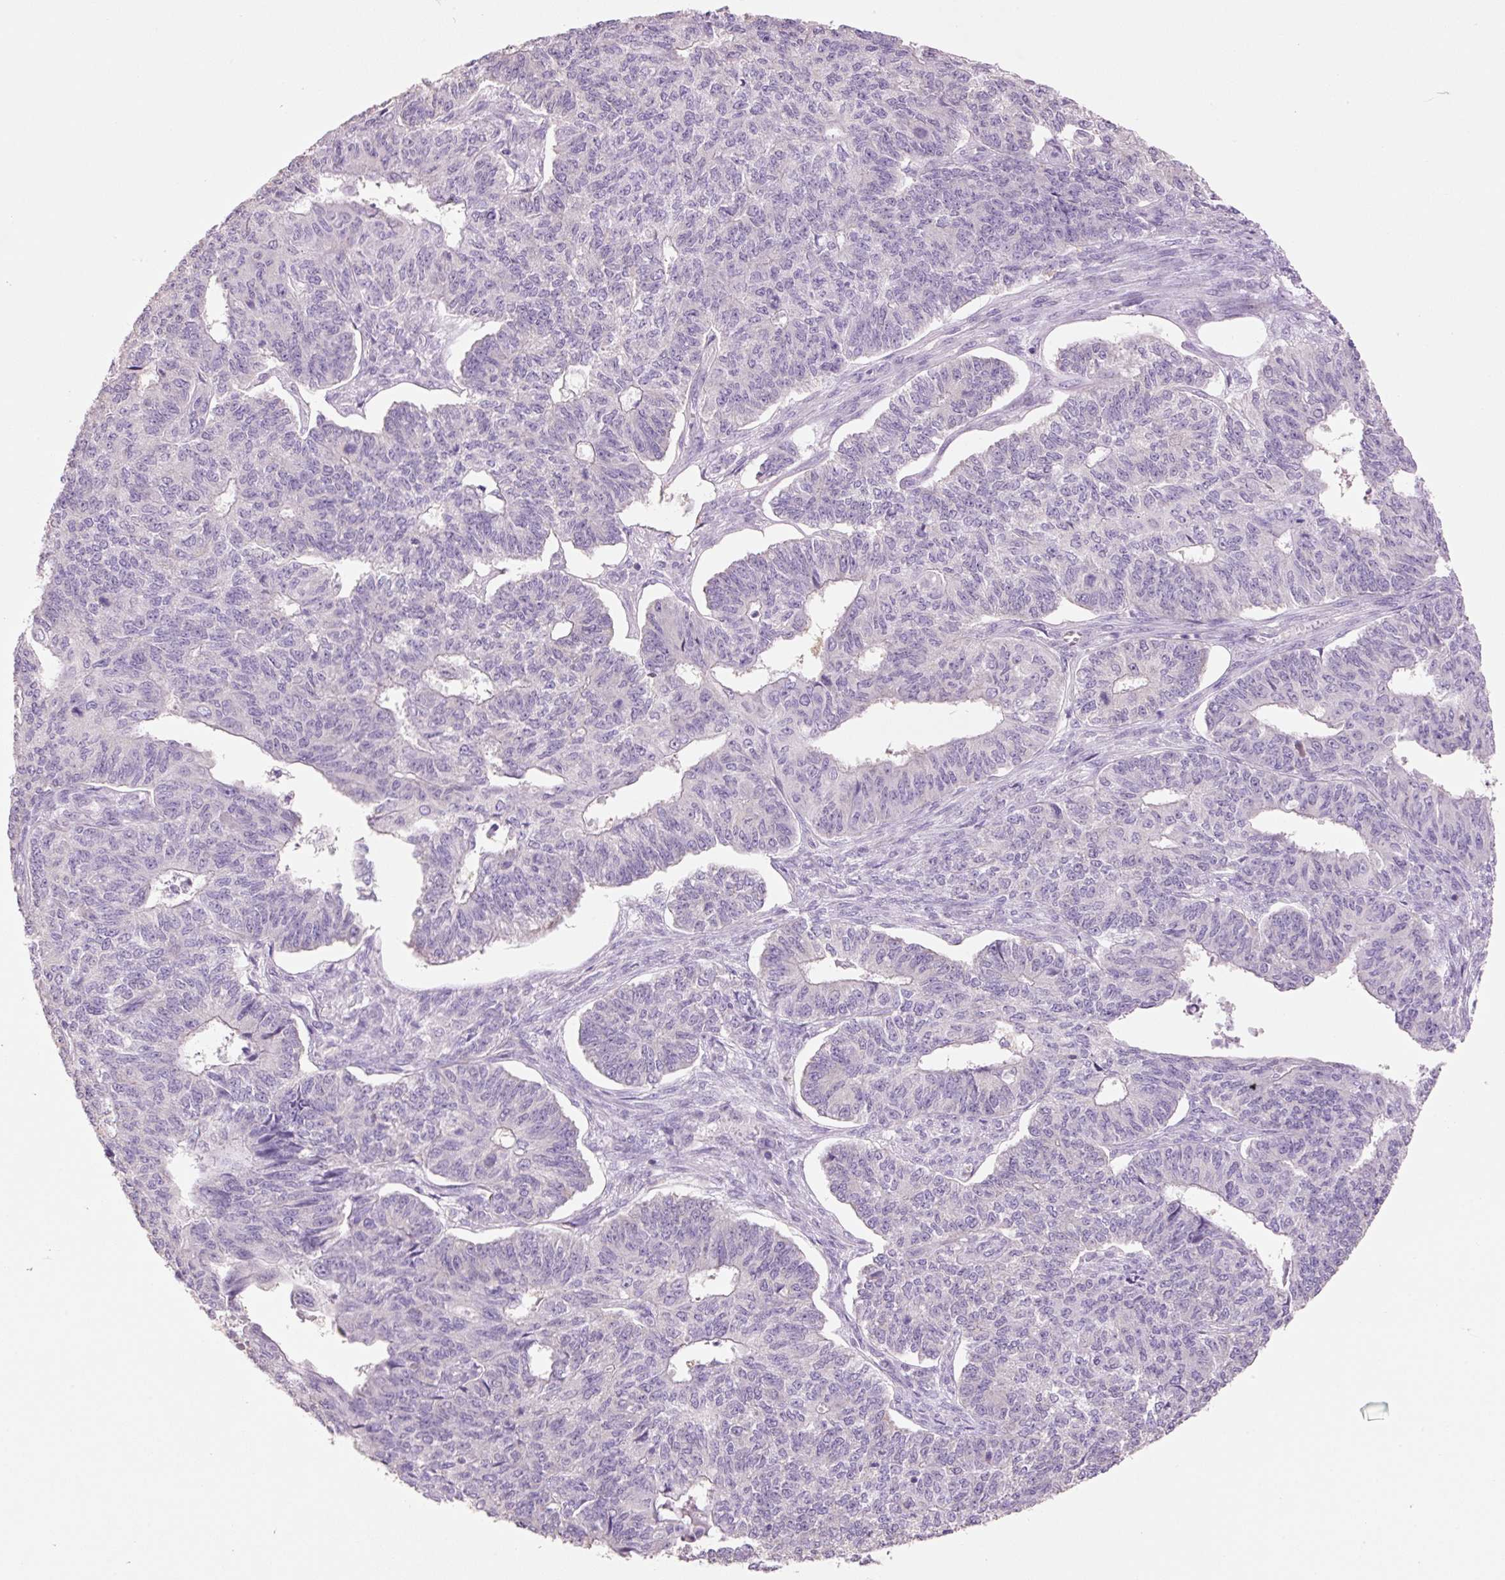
{"staining": {"intensity": "negative", "quantity": "none", "location": "none"}, "tissue": "endometrial cancer", "cell_type": "Tumor cells", "image_type": "cancer", "snomed": [{"axis": "morphology", "description": "Adenocarcinoma, NOS"}, {"axis": "topography", "description": "Endometrium"}], "caption": "Human endometrial adenocarcinoma stained for a protein using IHC shows no staining in tumor cells.", "gene": "HAX1", "patient": {"sex": "female", "age": 32}}